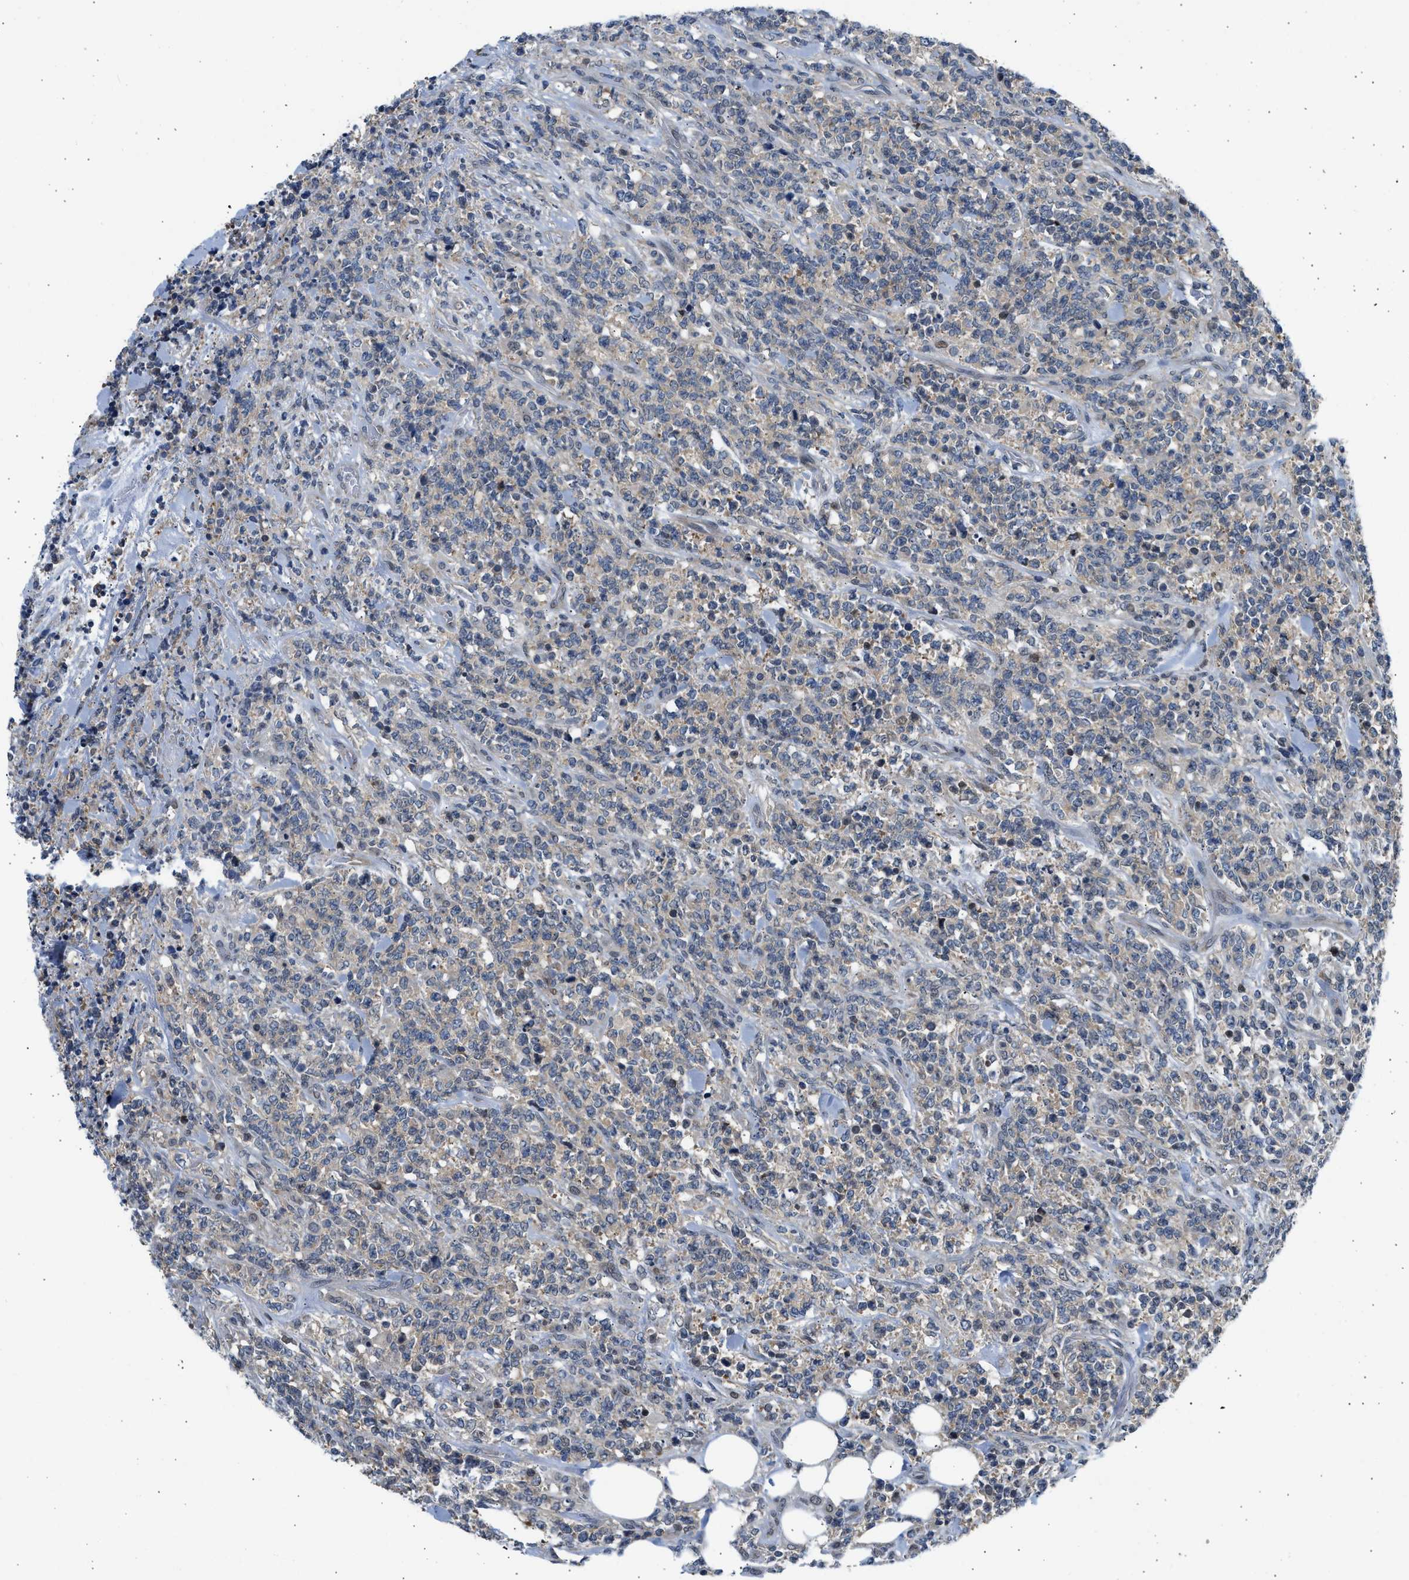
{"staining": {"intensity": "weak", "quantity": "<25%", "location": "cytoplasmic/membranous"}, "tissue": "lymphoma", "cell_type": "Tumor cells", "image_type": "cancer", "snomed": [{"axis": "morphology", "description": "Malignant lymphoma, non-Hodgkin's type, High grade"}, {"axis": "topography", "description": "Soft tissue"}], "caption": "There is no significant expression in tumor cells of high-grade malignant lymphoma, non-Hodgkin's type. (Immunohistochemistry (ihc), brightfield microscopy, high magnification).", "gene": "OLIG3", "patient": {"sex": "male", "age": 18}}